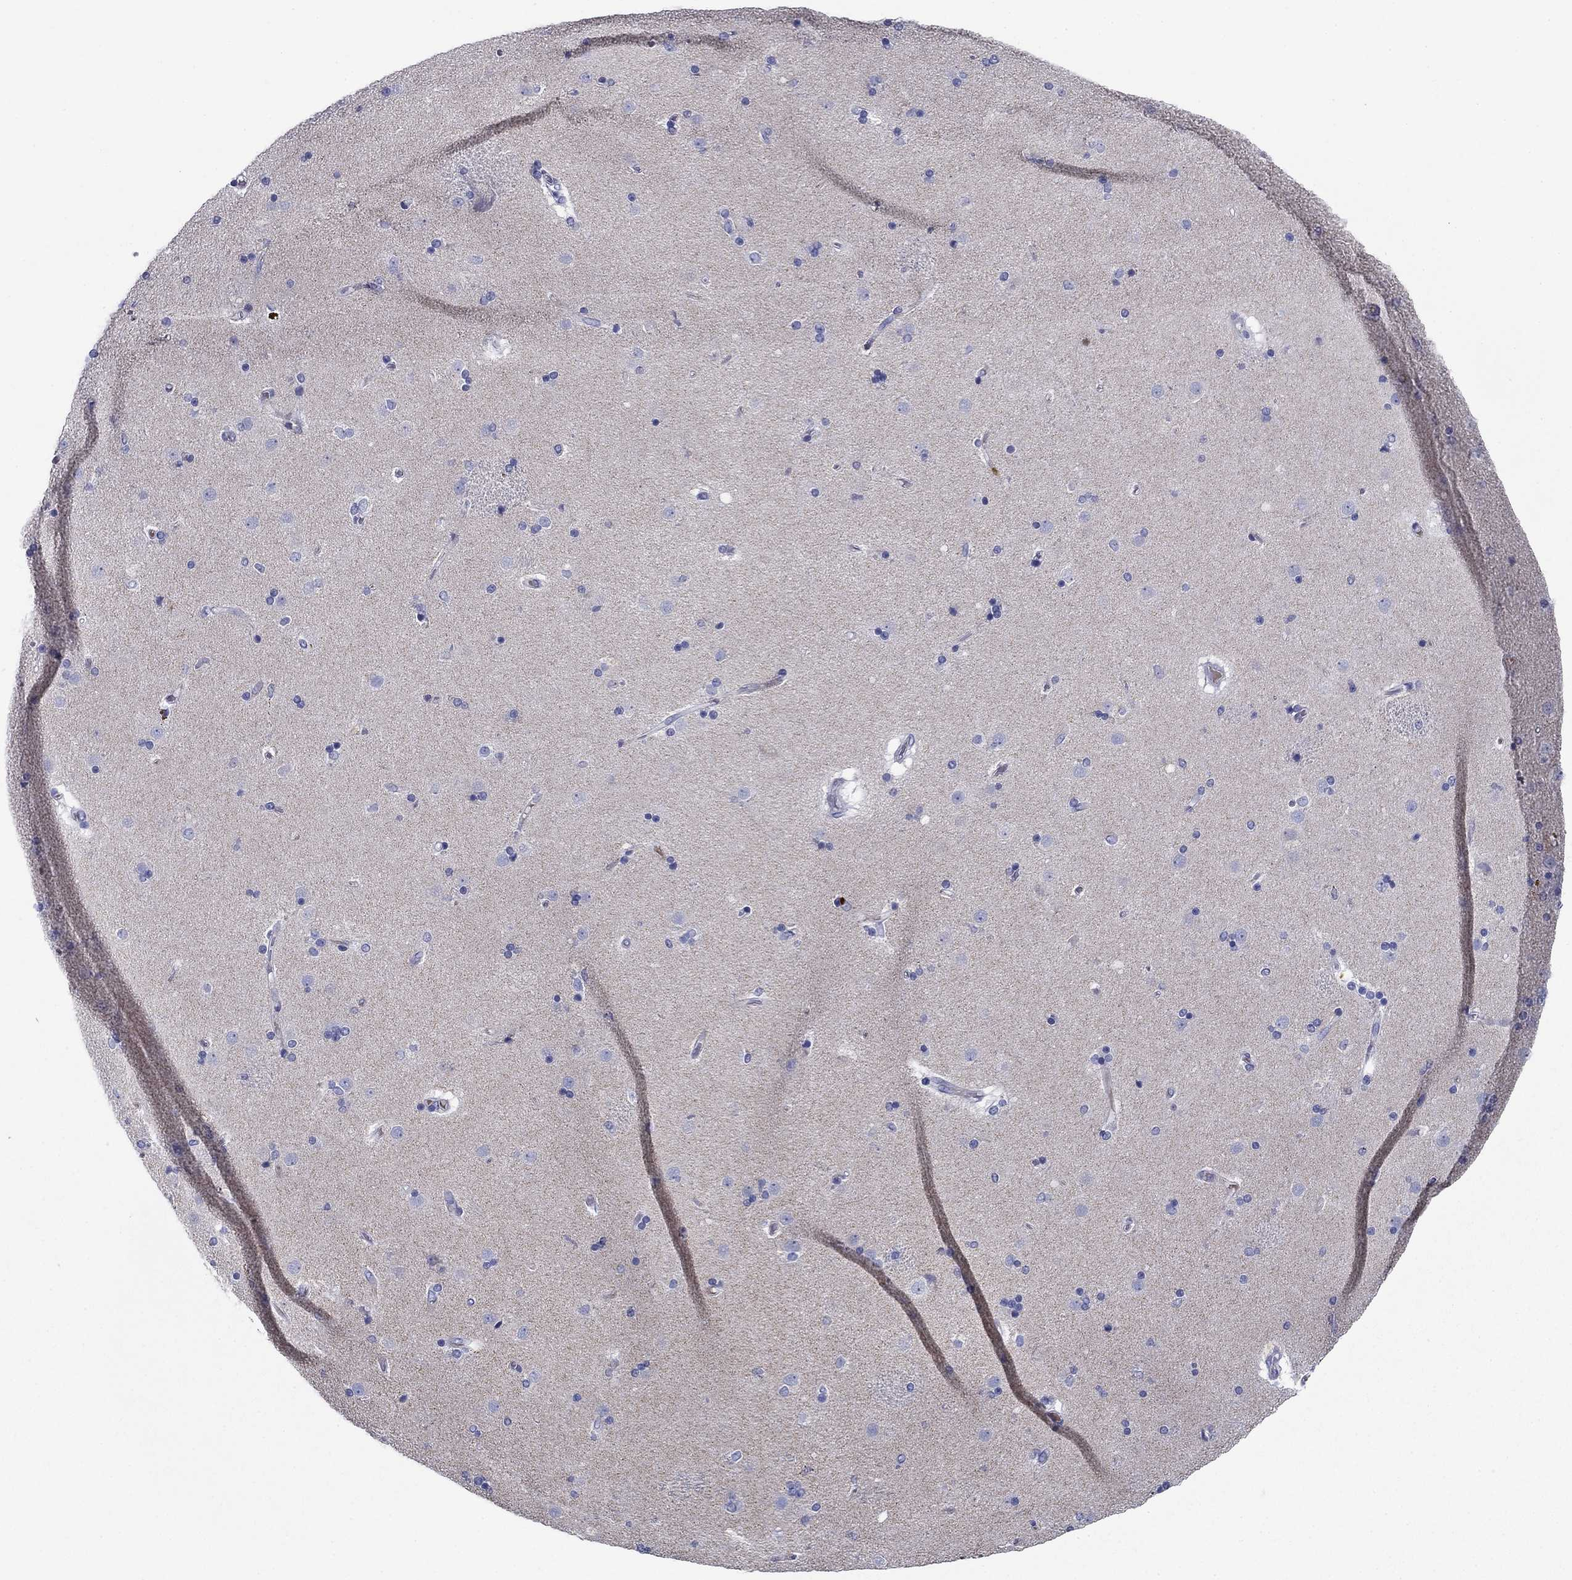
{"staining": {"intensity": "negative", "quantity": "none", "location": "none"}, "tissue": "caudate", "cell_type": "Glial cells", "image_type": "normal", "snomed": [{"axis": "morphology", "description": "Normal tissue, NOS"}, {"axis": "topography", "description": "Lateral ventricle wall"}], "caption": "Immunohistochemistry image of unremarkable caudate stained for a protein (brown), which exhibits no staining in glial cells.", "gene": "UPB1", "patient": {"sex": "female", "age": 71}}